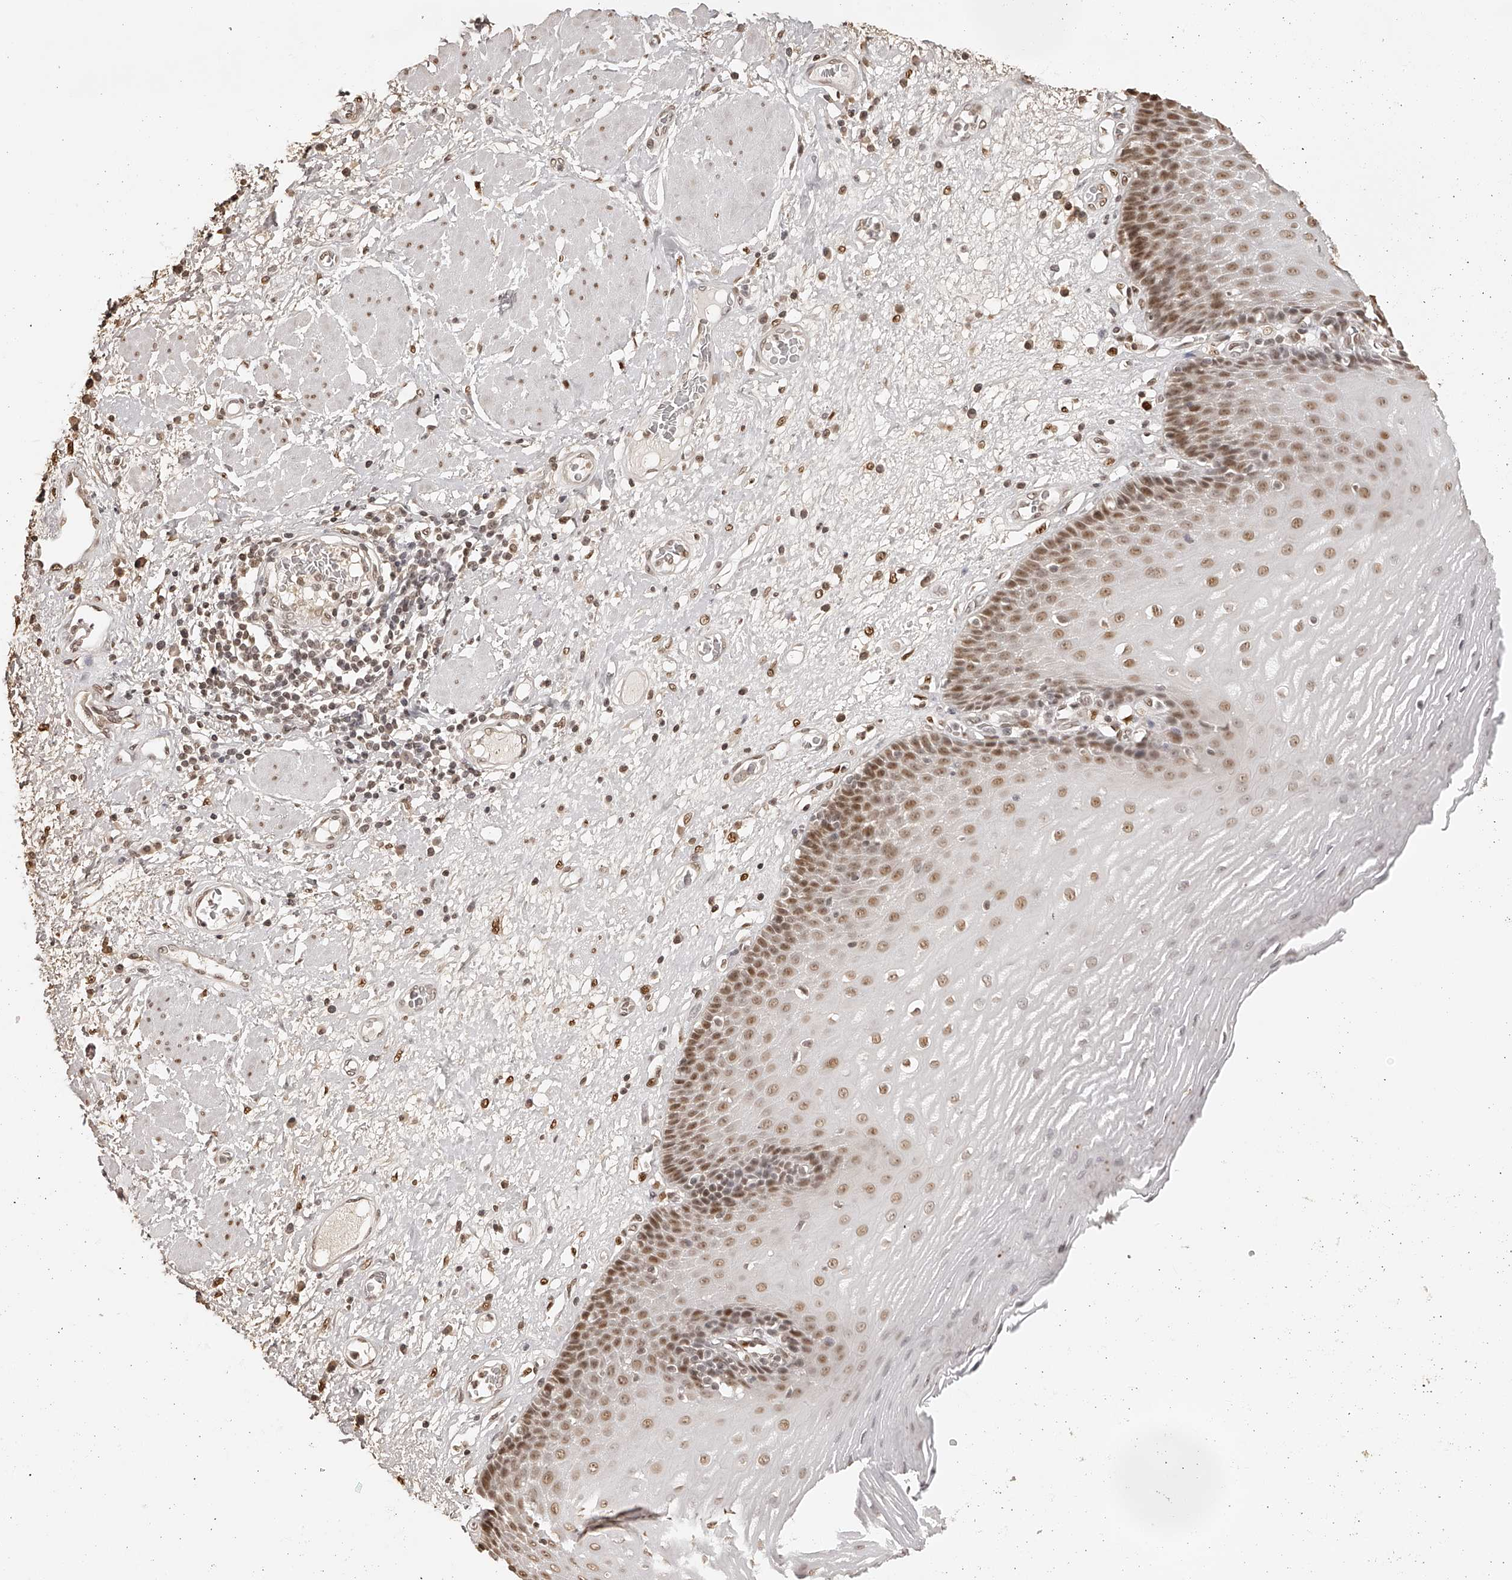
{"staining": {"intensity": "moderate", "quantity": ">75%", "location": "nuclear"}, "tissue": "esophagus", "cell_type": "Squamous epithelial cells", "image_type": "normal", "snomed": [{"axis": "morphology", "description": "Normal tissue, NOS"}, {"axis": "morphology", "description": "Adenocarcinoma, NOS"}, {"axis": "topography", "description": "Esophagus"}], "caption": "Esophagus stained with DAB immunohistochemistry (IHC) displays medium levels of moderate nuclear expression in about >75% of squamous epithelial cells.", "gene": "ZNF503", "patient": {"sex": "male", "age": 62}}